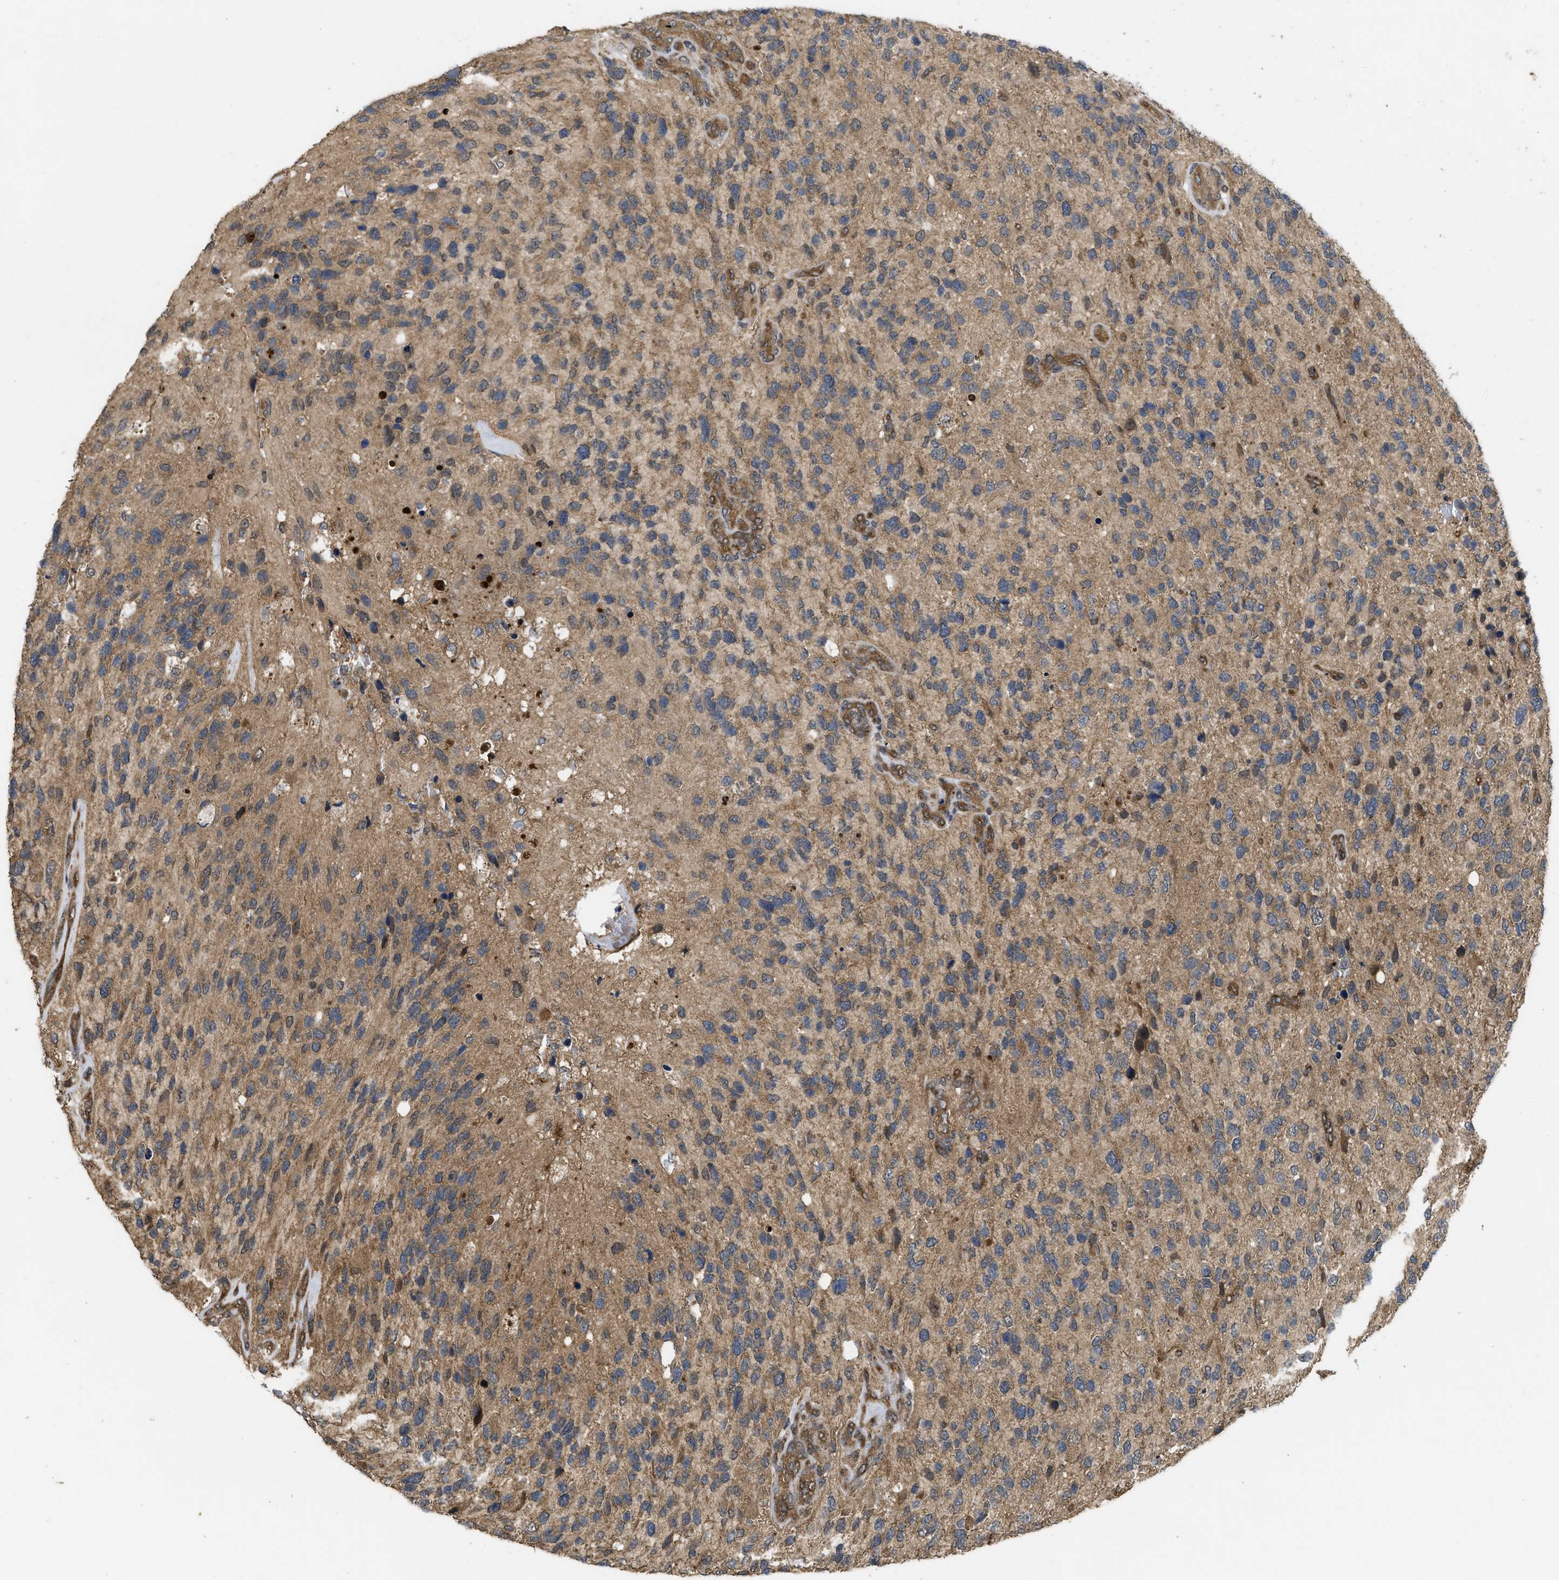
{"staining": {"intensity": "moderate", "quantity": ">75%", "location": "cytoplasmic/membranous"}, "tissue": "glioma", "cell_type": "Tumor cells", "image_type": "cancer", "snomed": [{"axis": "morphology", "description": "Glioma, malignant, High grade"}, {"axis": "topography", "description": "Brain"}], "caption": "The immunohistochemical stain highlights moderate cytoplasmic/membranous expression in tumor cells of glioma tissue.", "gene": "FZD6", "patient": {"sex": "female", "age": 58}}